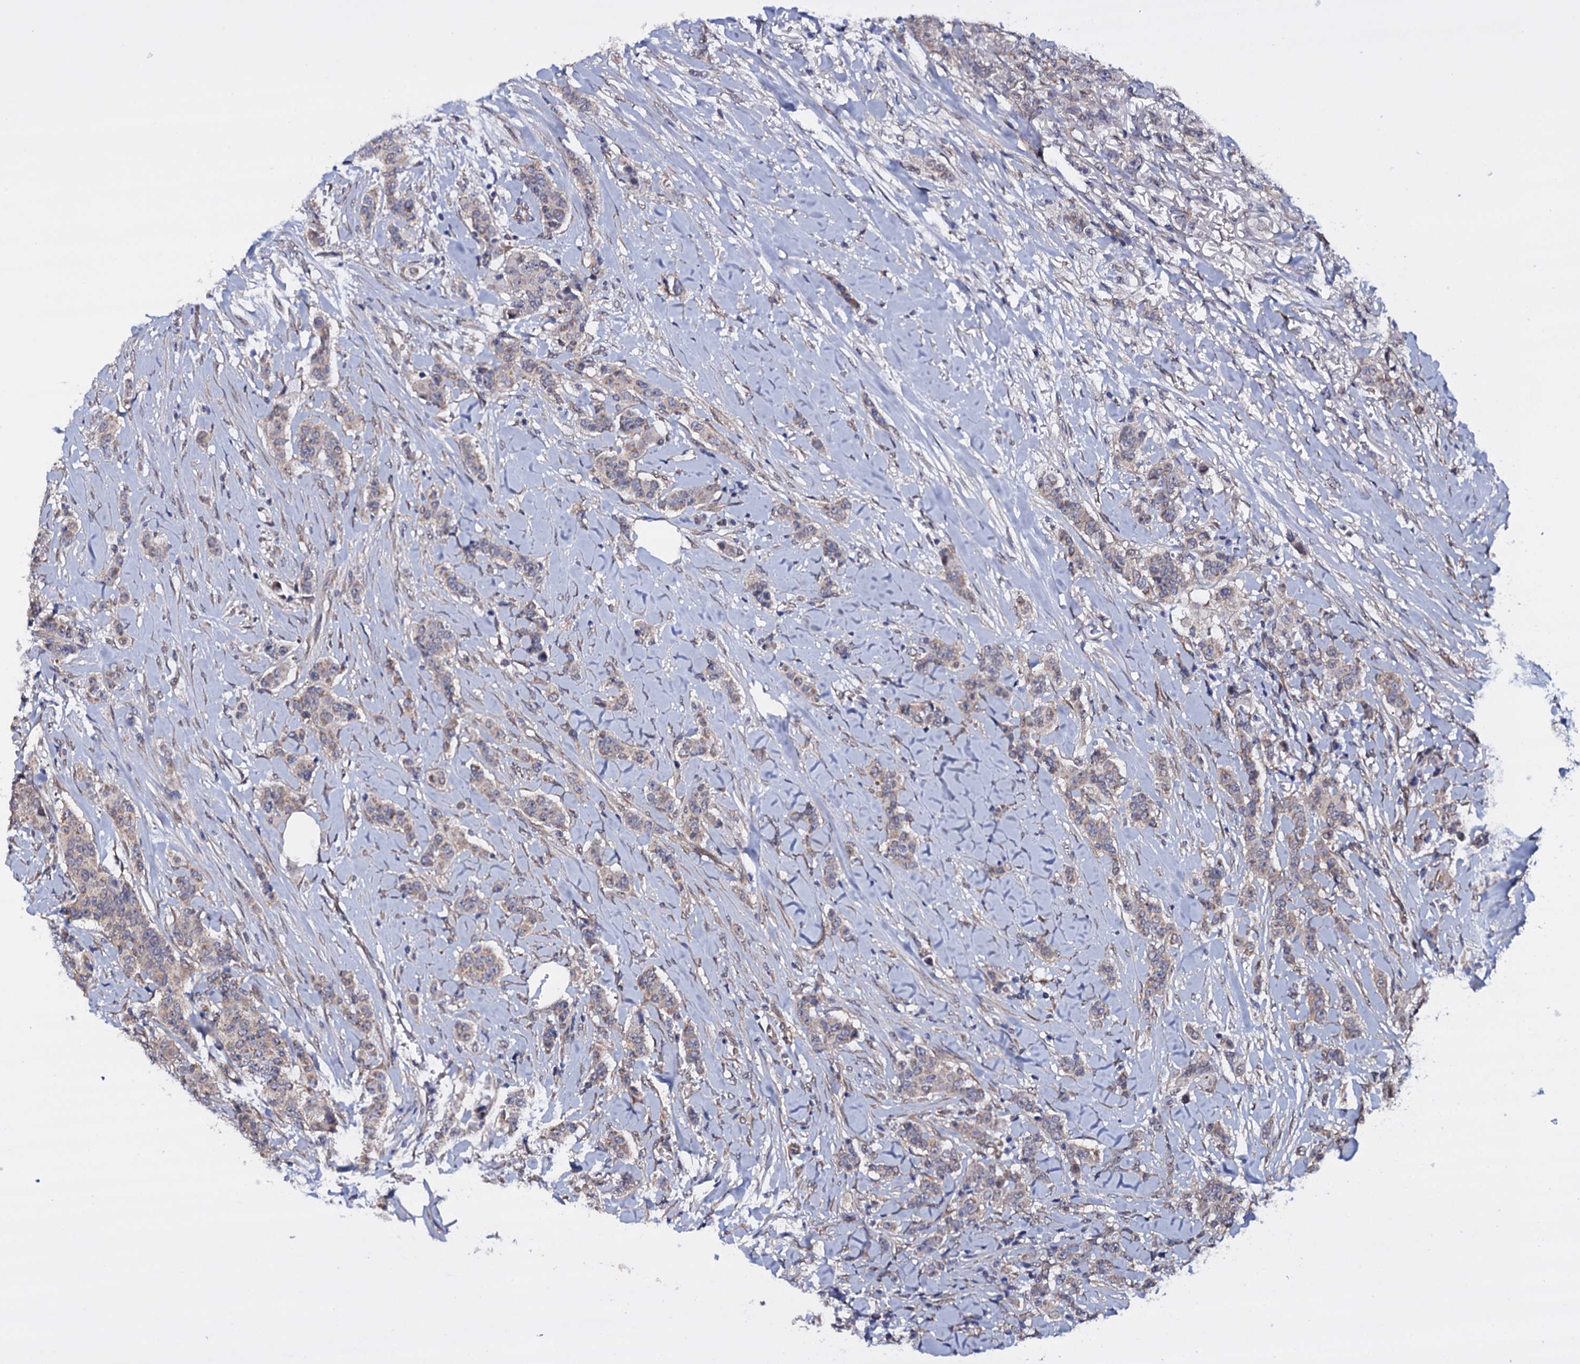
{"staining": {"intensity": "negative", "quantity": "none", "location": "none"}, "tissue": "breast cancer", "cell_type": "Tumor cells", "image_type": "cancer", "snomed": [{"axis": "morphology", "description": "Duct carcinoma"}, {"axis": "topography", "description": "Breast"}], "caption": "DAB immunohistochemical staining of breast cancer displays no significant staining in tumor cells.", "gene": "GAREM1", "patient": {"sex": "female", "age": 40}}